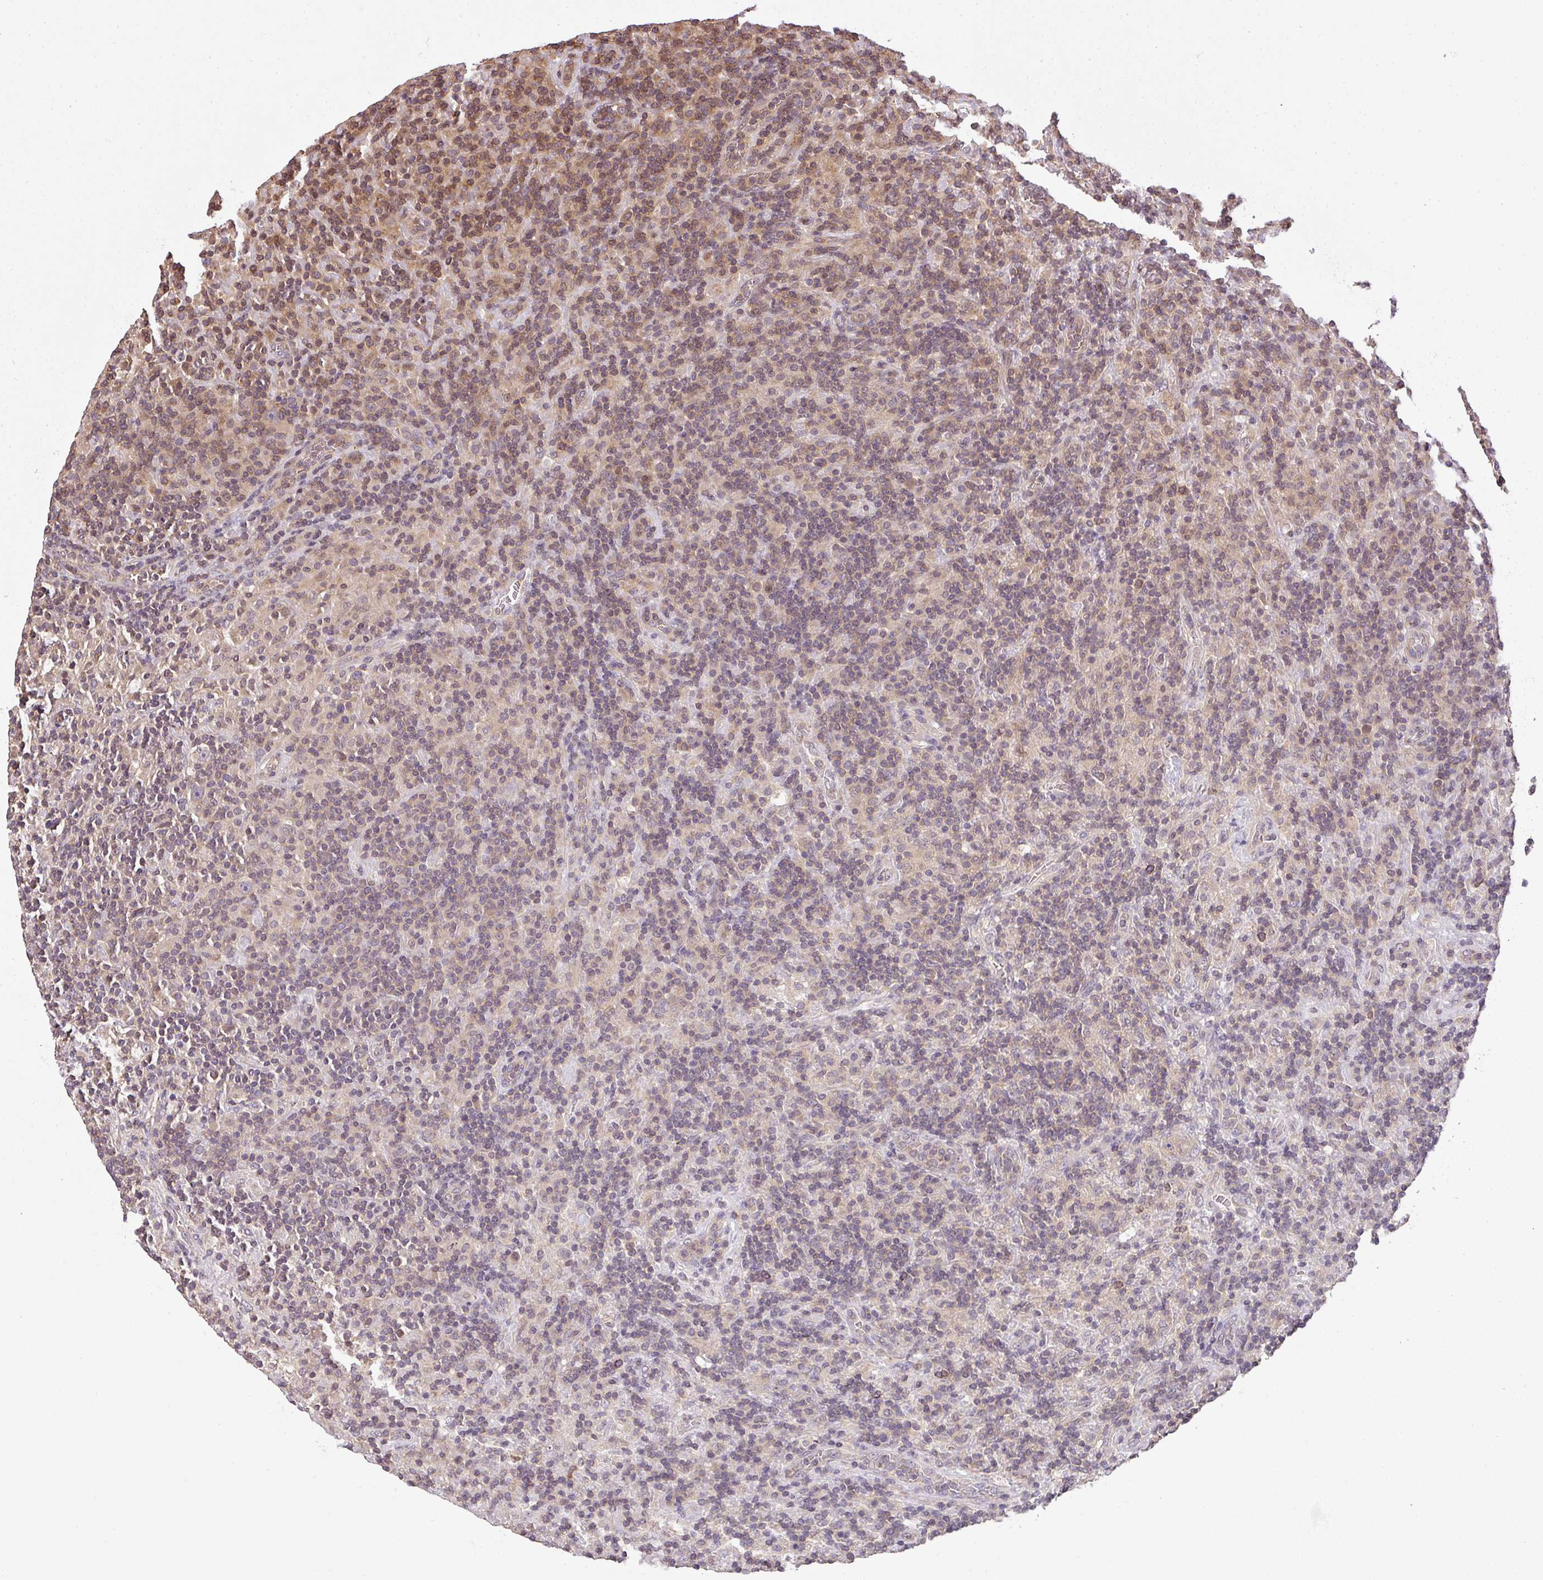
{"staining": {"intensity": "negative", "quantity": "none", "location": "none"}, "tissue": "lymphoma", "cell_type": "Tumor cells", "image_type": "cancer", "snomed": [{"axis": "morphology", "description": "Hodgkin's disease, NOS"}, {"axis": "topography", "description": "Lymph node"}], "caption": "Hodgkin's disease was stained to show a protein in brown. There is no significant staining in tumor cells.", "gene": "TCL1B", "patient": {"sex": "male", "age": 70}}